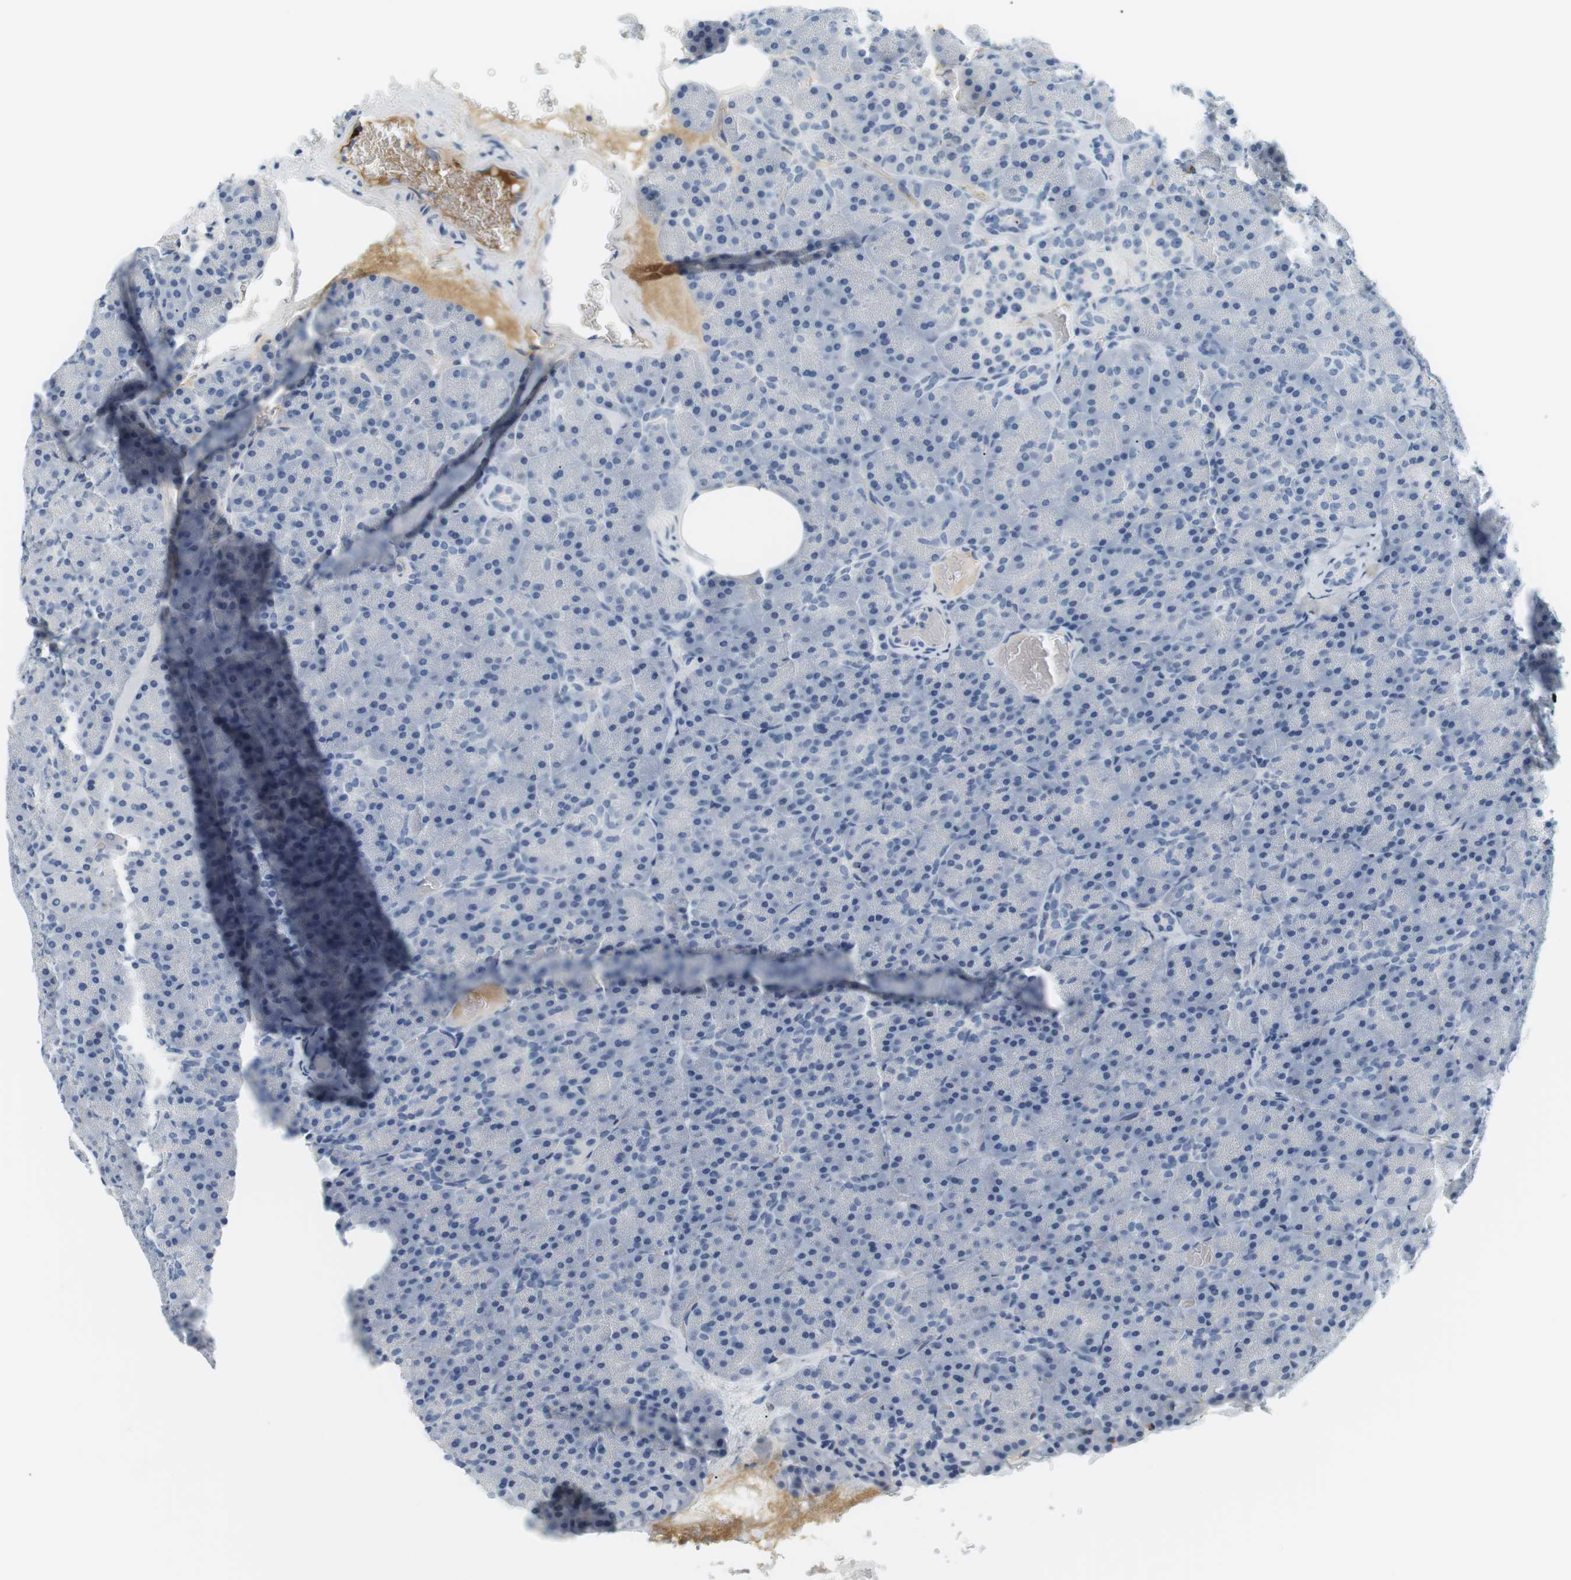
{"staining": {"intensity": "negative", "quantity": "none", "location": "none"}, "tissue": "pancreas", "cell_type": "Exocrine glandular cells", "image_type": "normal", "snomed": [{"axis": "morphology", "description": "Normal tissue, NOS"}, {"axis": "topography", "description": "Pancreas"}], "caption": "Immunohistochemistry (IHC) of benign pancreas exhibits no positivity in exocrine glandular cells.", "gene": "APOB", "patient": {"sex": "female", "age": 35}}